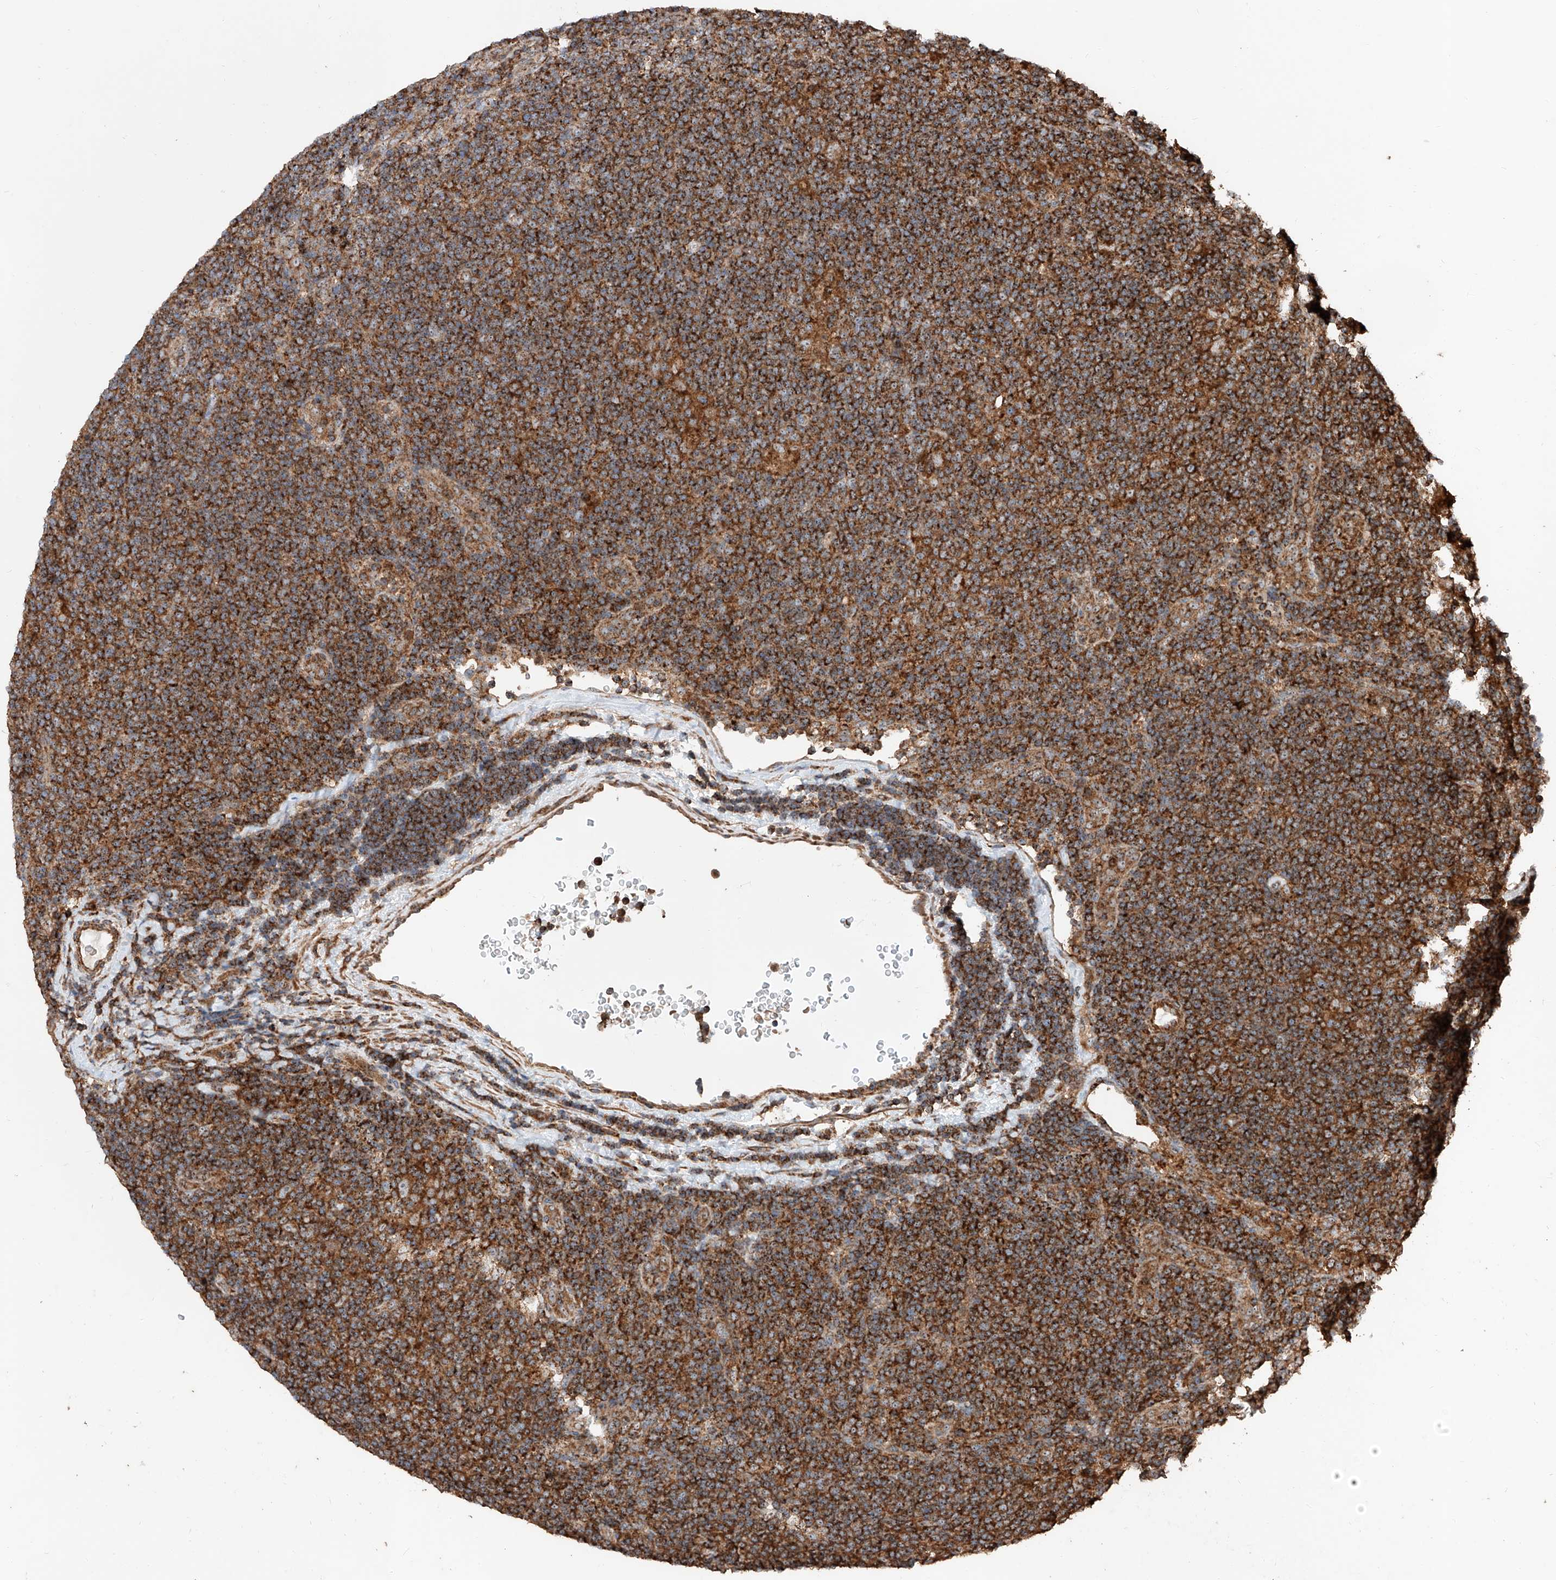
{"staining": {"intensity": "moderate", "quantity": ">75%", "location": "cytoplasmic/membranous"}, "tissue": "lymphoma", "cell_type": "Tumor cells", "image_type": "cancer", "snomed": [{"axis": "morphology", "description": "Hodgkin's disease, NOS"}, {"axis": "topography", "description": "Lymph node"}], "caption": "A medium amount of moderate cytoplasmic/membranous positivity is appreciated in approximately >75% of tumor cells in Hodgkin's disease tissue. (DAB (3,3'-diaminobenzidine) = brown stain, brightfield microscopy at high magnification).", "gene": "PISD", "patient": {"sex": "female", "age": 57}}